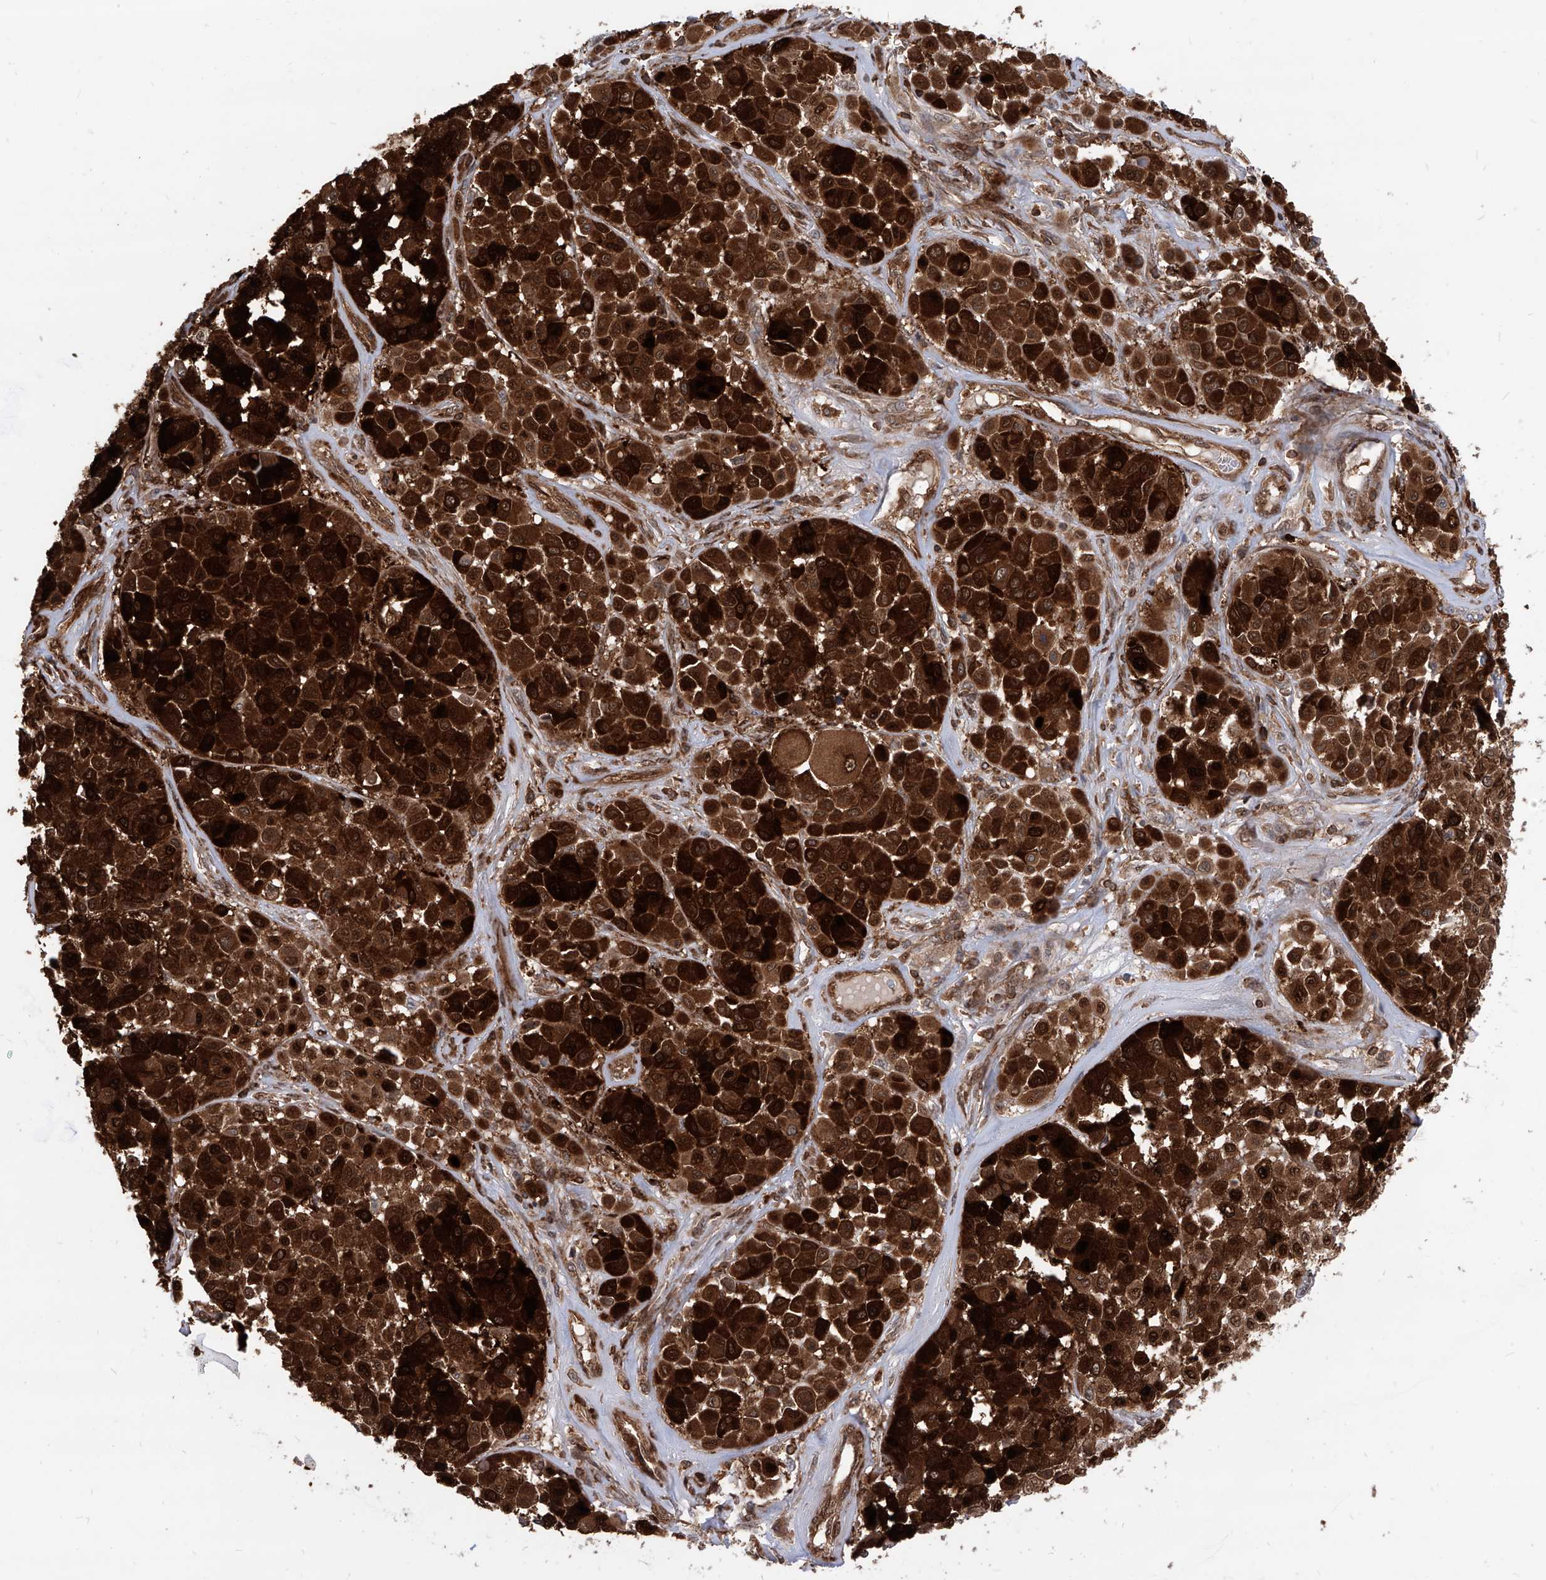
{"staining": {"intensity": "strong", "quantity": ">75%", "location": "cytoplasmic/membranous,nuclear"}, "tissue": "melanoma", "cell_type": "Tumor cells", "image_type": "cancer", "snomed": [{"axis": "morphology", "description": "Malignant melanoma, Metastatic site"}, {"axis": "topography", "description": "Soft tissue"}], "caption": "Tumor cells display strong cytoplasmic/membranous and nuclear positivity in approximately >75% of cells in malignant melanoma (metastatic site). Immunohistochemistry stains the protein in brown and the nuclei are stained blue.", "gene": "MAGED2", "patient": {"sex": "male", "age": 41}}